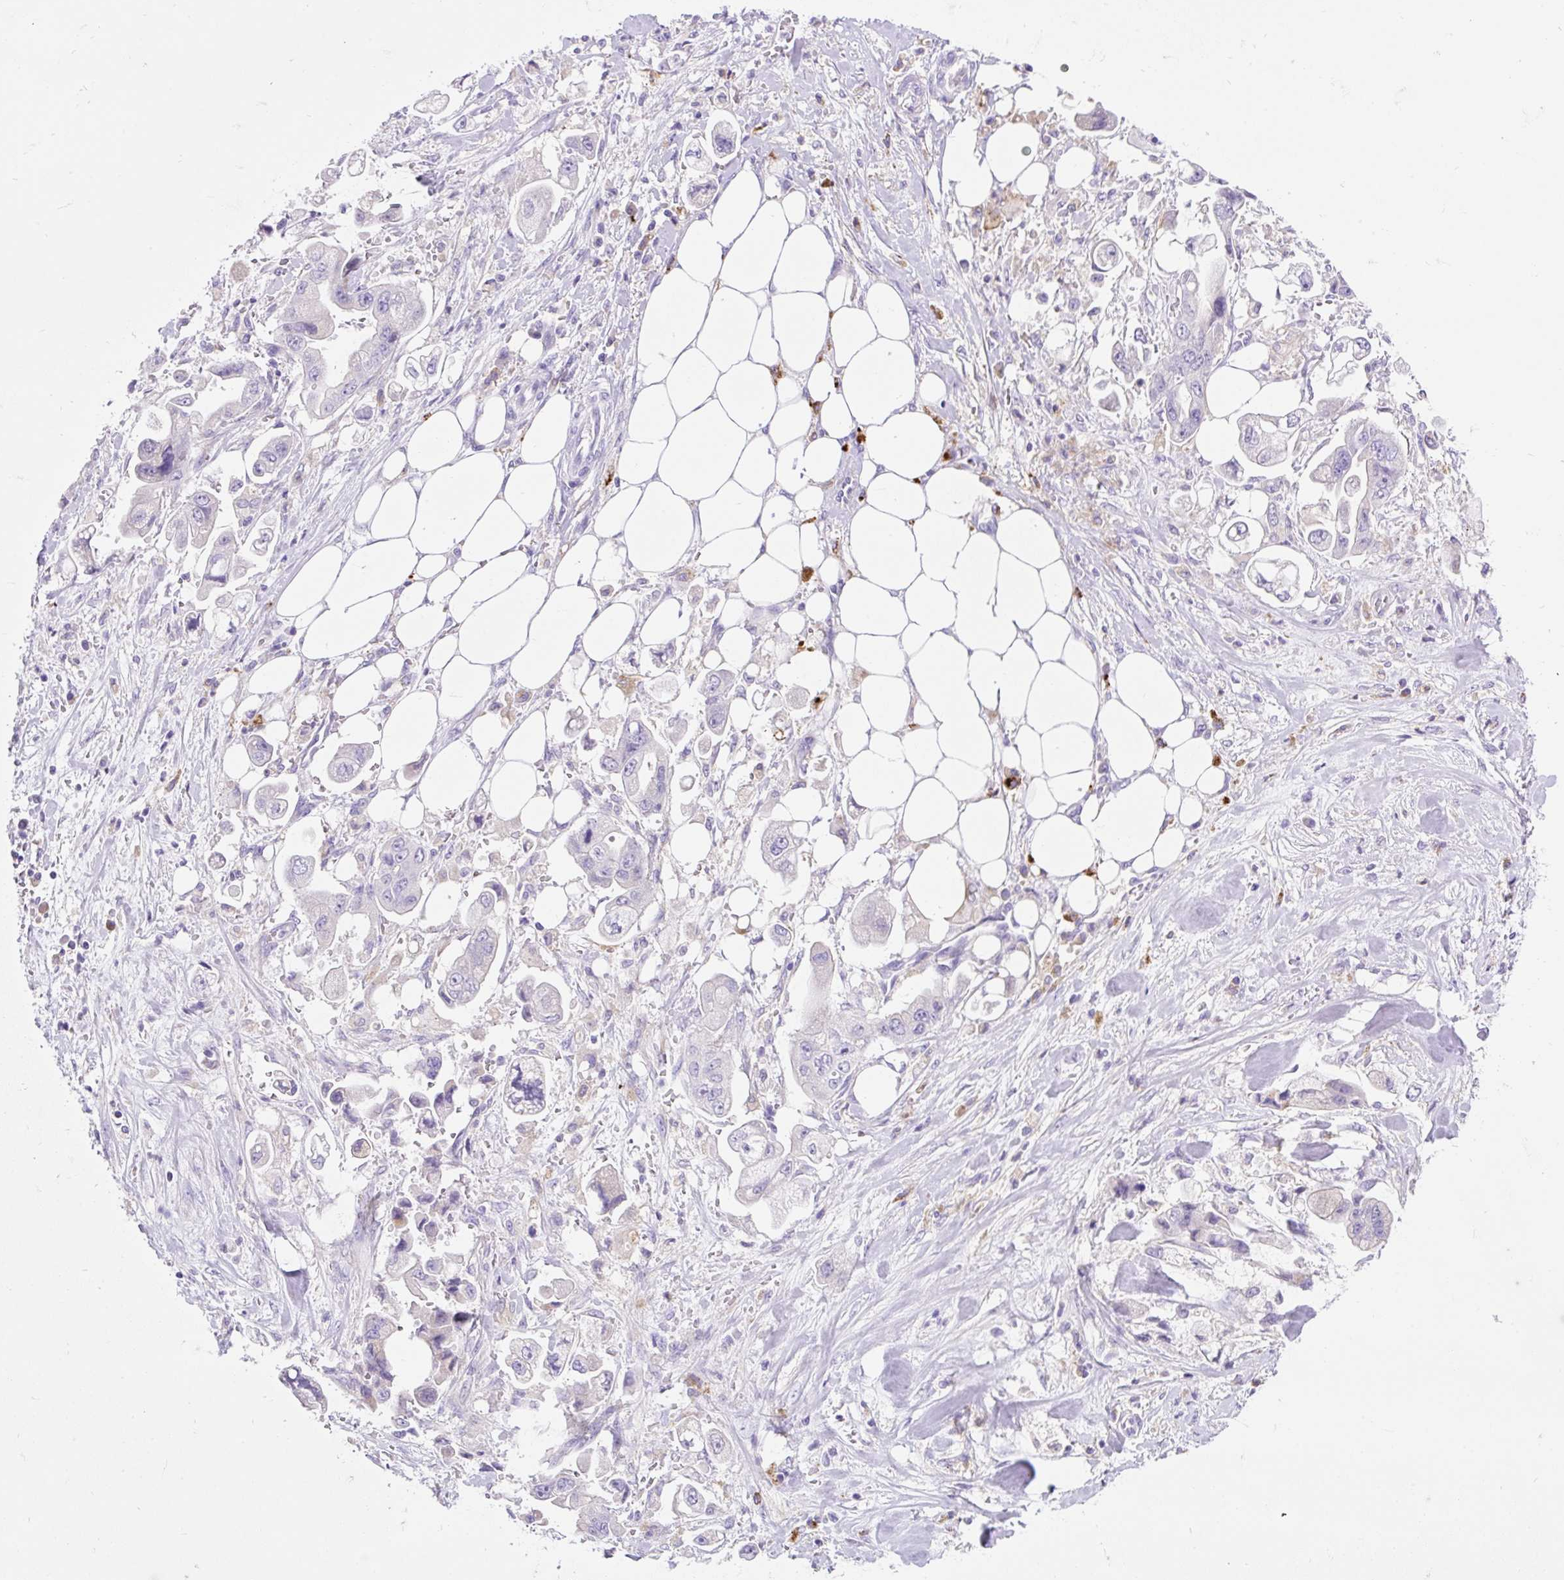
{"staining": {"intensity": "negative", "quantity": "none", "location": "none"}, "tissue": "stomach cancer", "cell_type": "Tumor cells", "image_type": "cancer", "snomed": [{"axis": "morphology", "description": "Adenocarcinoma, NOS"}, {"axis": "topography", "description": "Stomach"}], "caption": "Immunohistochemical staining of stomach cancer exhibits no significant positivity in tumor cells. The staining was performed using DAB (3,3'-diaminobenzidine) to visualize the protein expression in brown, while the nuclei were stained in blue with hematoxylin (Magnification: 20x).", "gene": "HEXB", "patient": {"sex": "male", "age": 62}}